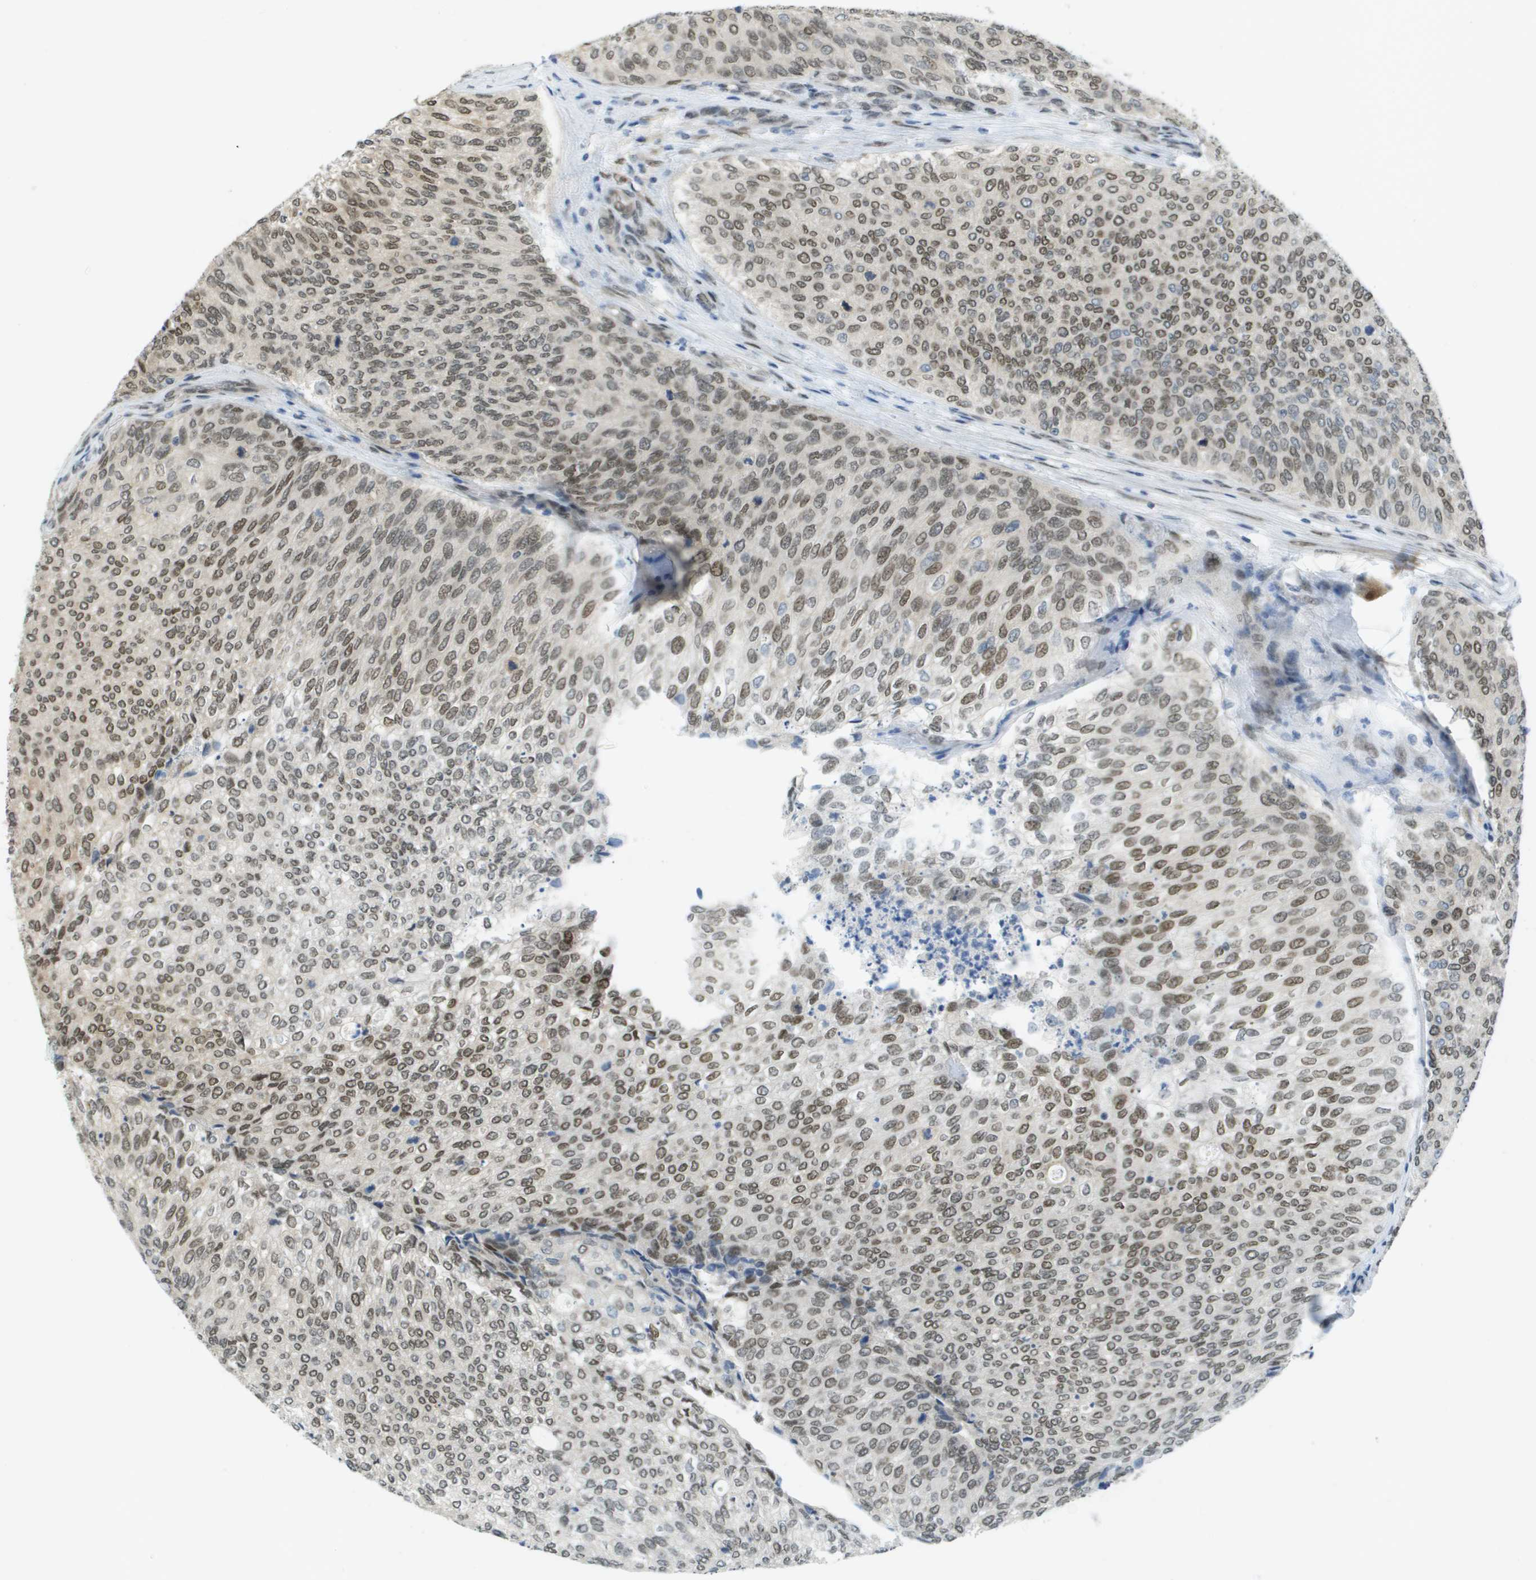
{"staining": {"intensity": "moderate", "quantity": ">75%", "location": "nuclear"}, "tissue": "urothelial cancer", "cell_type": "Tumor cells", "image_type": "cancer", "snomed": [{"axis": "morphology", "description": "Urothelial carcinoma, Low grade"}, {"axis": "topography", "description": "Urinary bladder"}], "caption": "Urothelial cancer stained with DAB (3,3'-diaminobenzidine) IHC shows medium levels of moderate nuclear expression in about >75% of tumor cells. (DAB (3,3'-diaminobenzidine) IHC, brown staining for protein, blue staining for nuclei).", "gene": "ARID1B", "patient": {"sex": "female", "age": 79}}